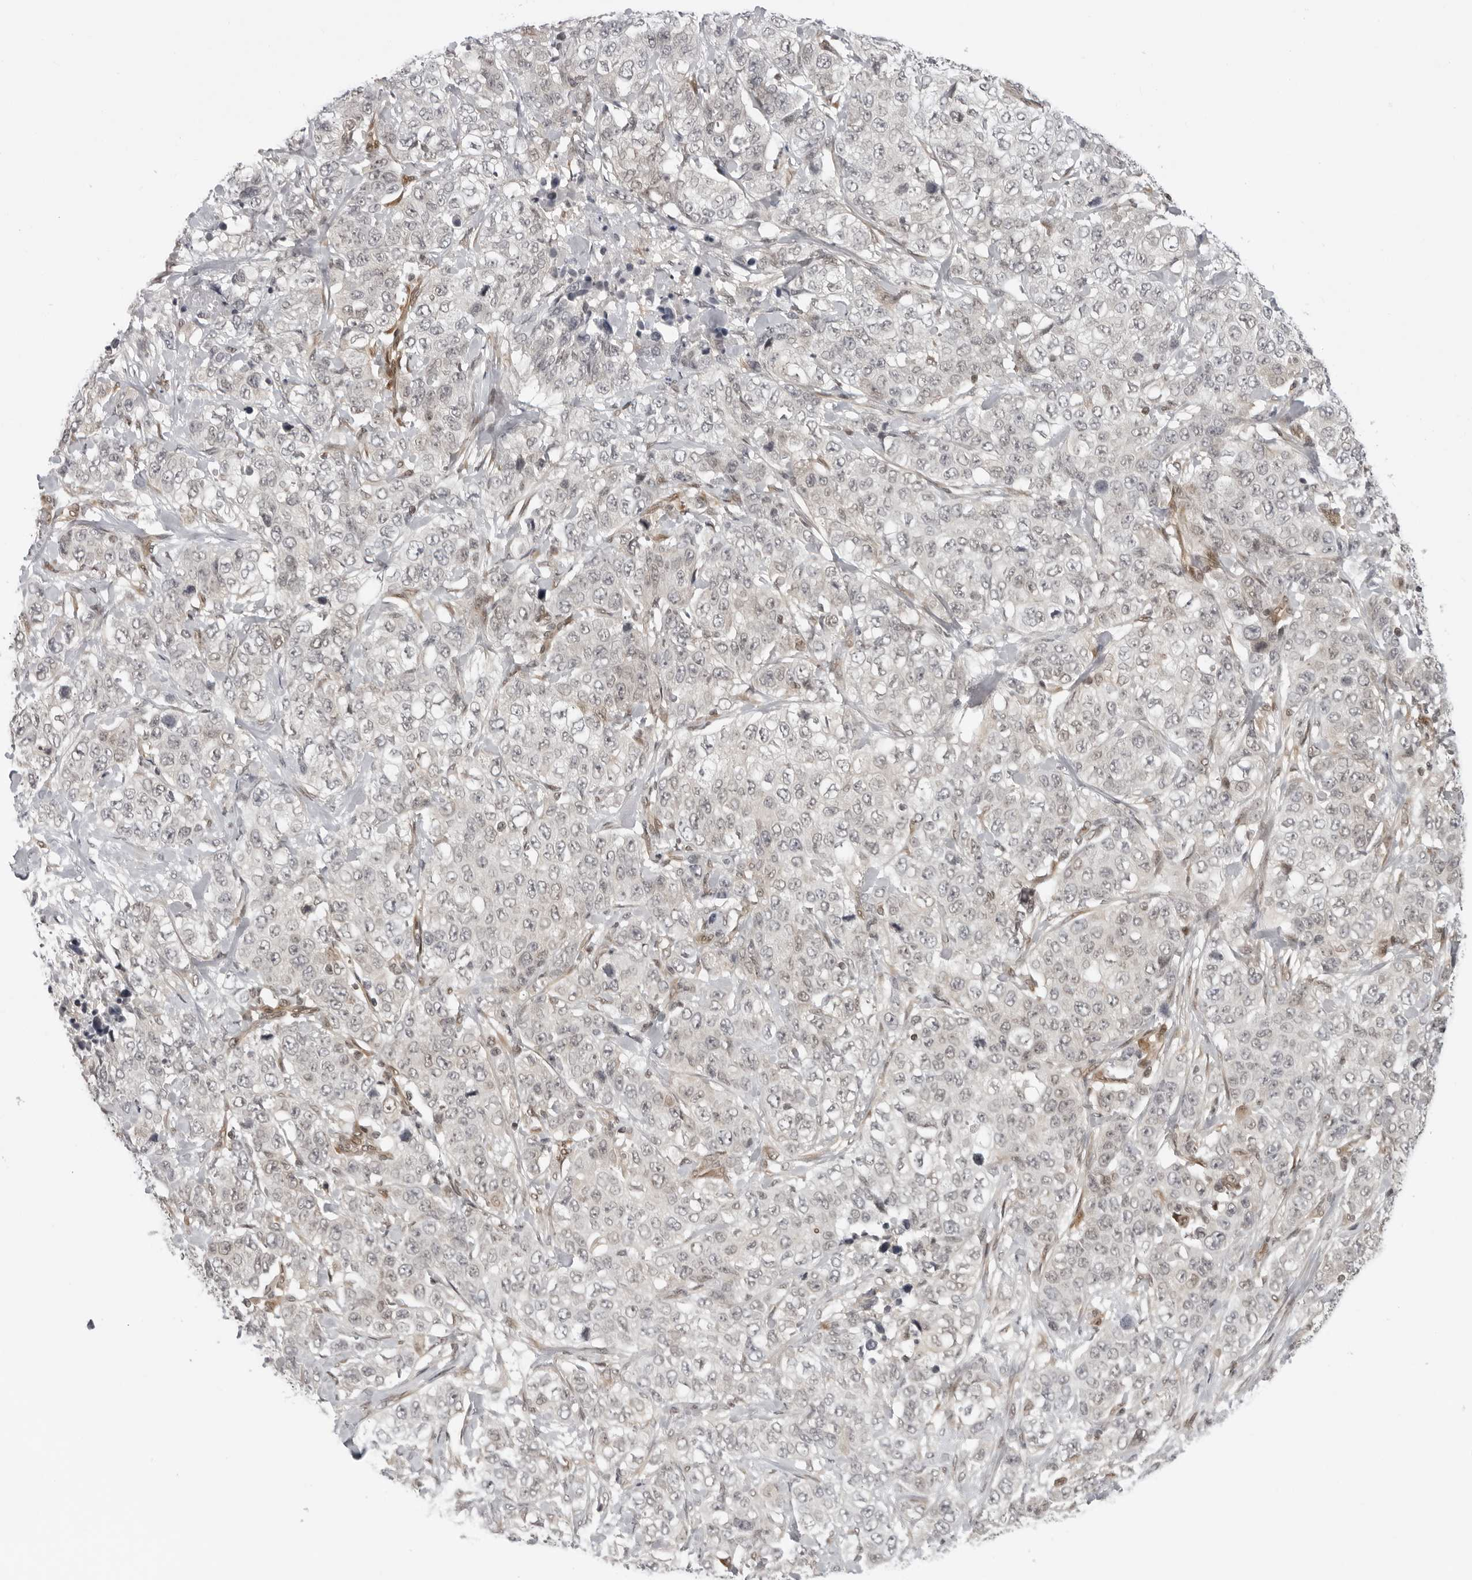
{"staining": {"intensity": "negative", "quantity": "none", "location": "none"}, "tissue": "stomach cancer", "cell_type": "Tumor cells", "image_type": "cancer", "snomed": [{"axis": "morphology", "description": "Adenocarcinoma, NOS"}, {"axis": "topography", "description": "Stomach"}], "caption": "Protein analysis of stomach adenocarcinoma displays no significant staining in tumor cells. (DAB (3,3'-diaminobenzidine) IHC visualized using brightfield microscopy, high magnification).", "gene": "CASP7", "patient": {"sex": "male", "age": 48}}